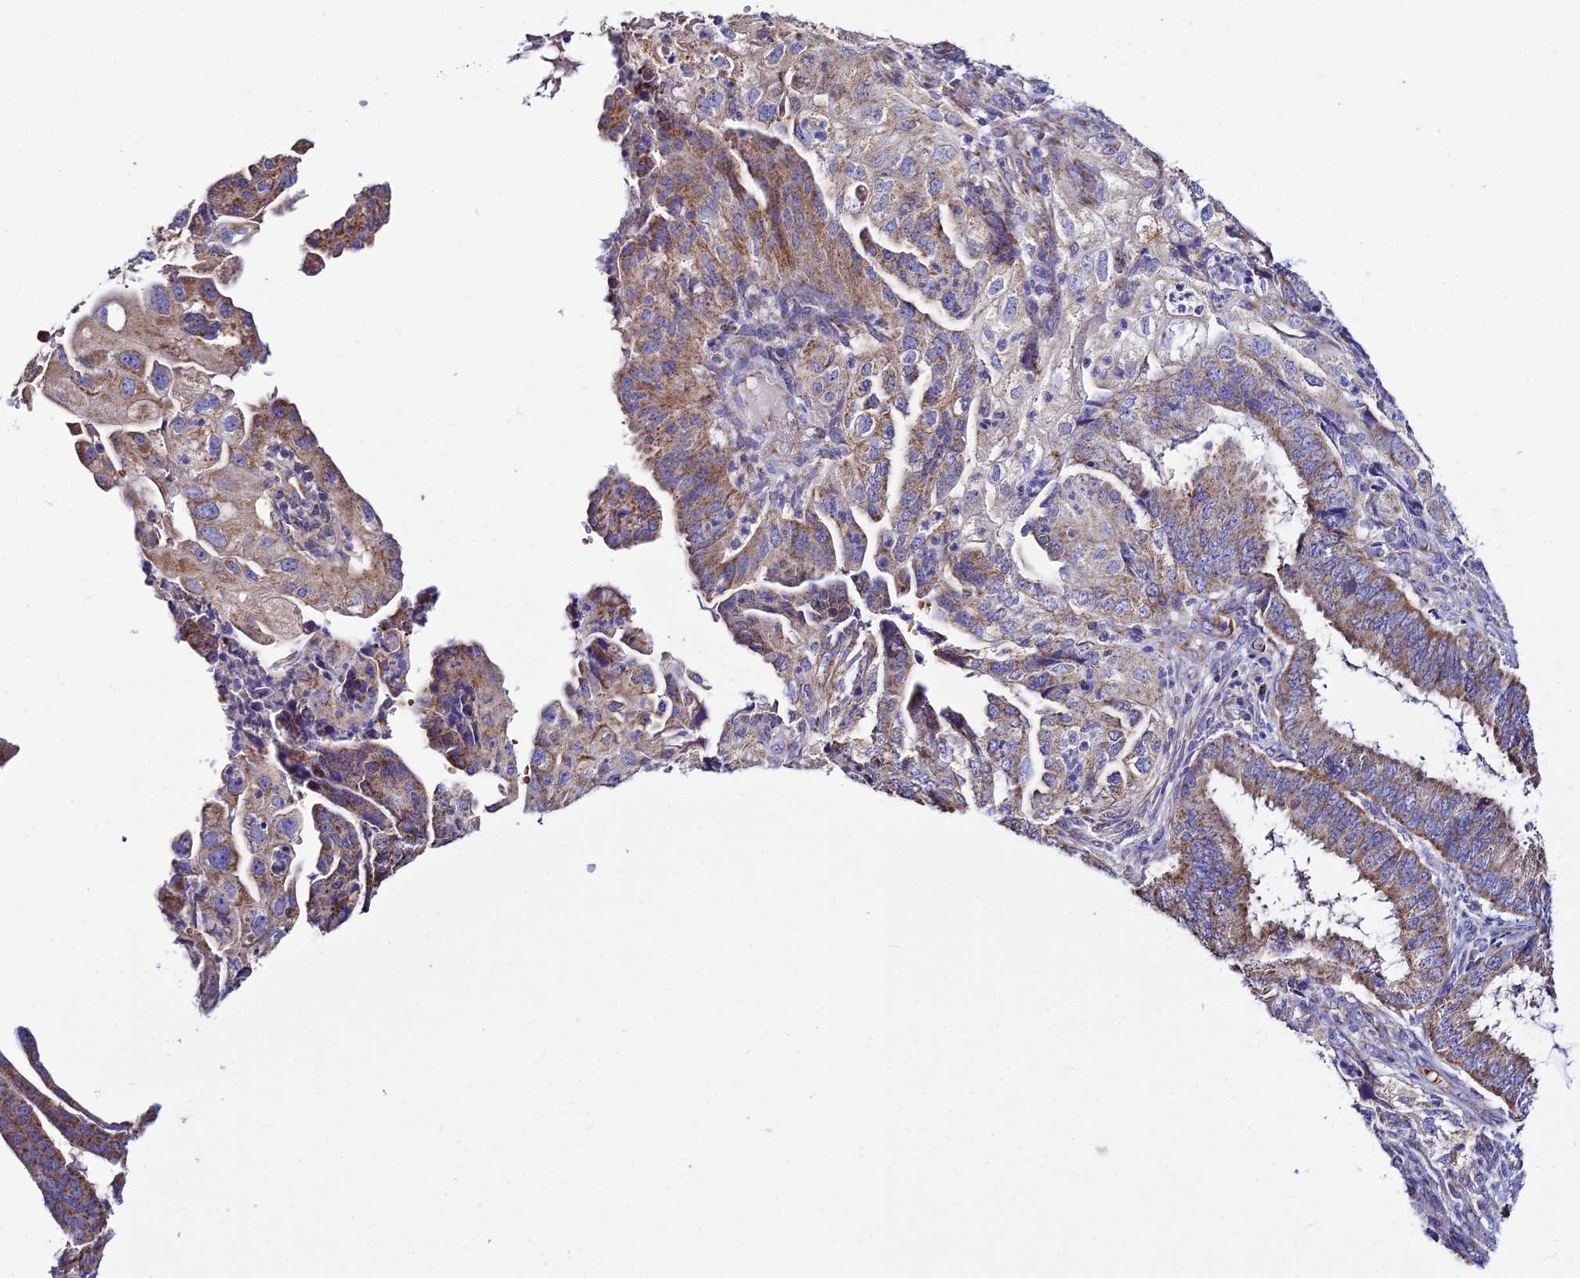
{"staining": {"intensity": "moderate", "quantity": ">75%", "location": "cytoplasmic/membranous"}, "tissue": "endometrial cancer", "cell_type": "Tumor cells", "image_type": "cancer", "snomed": [{"axis": "morphology", "description": "Adenocarcinoma, NOS"}, {"axis": "topography", "description": "Endometrium"}], "caption": "Human endometrial cancer stained with a protein marker shows moderate staining in tumor cells.", "gene": "TYW5", "patient": {"sex": "female", "age": 51}}